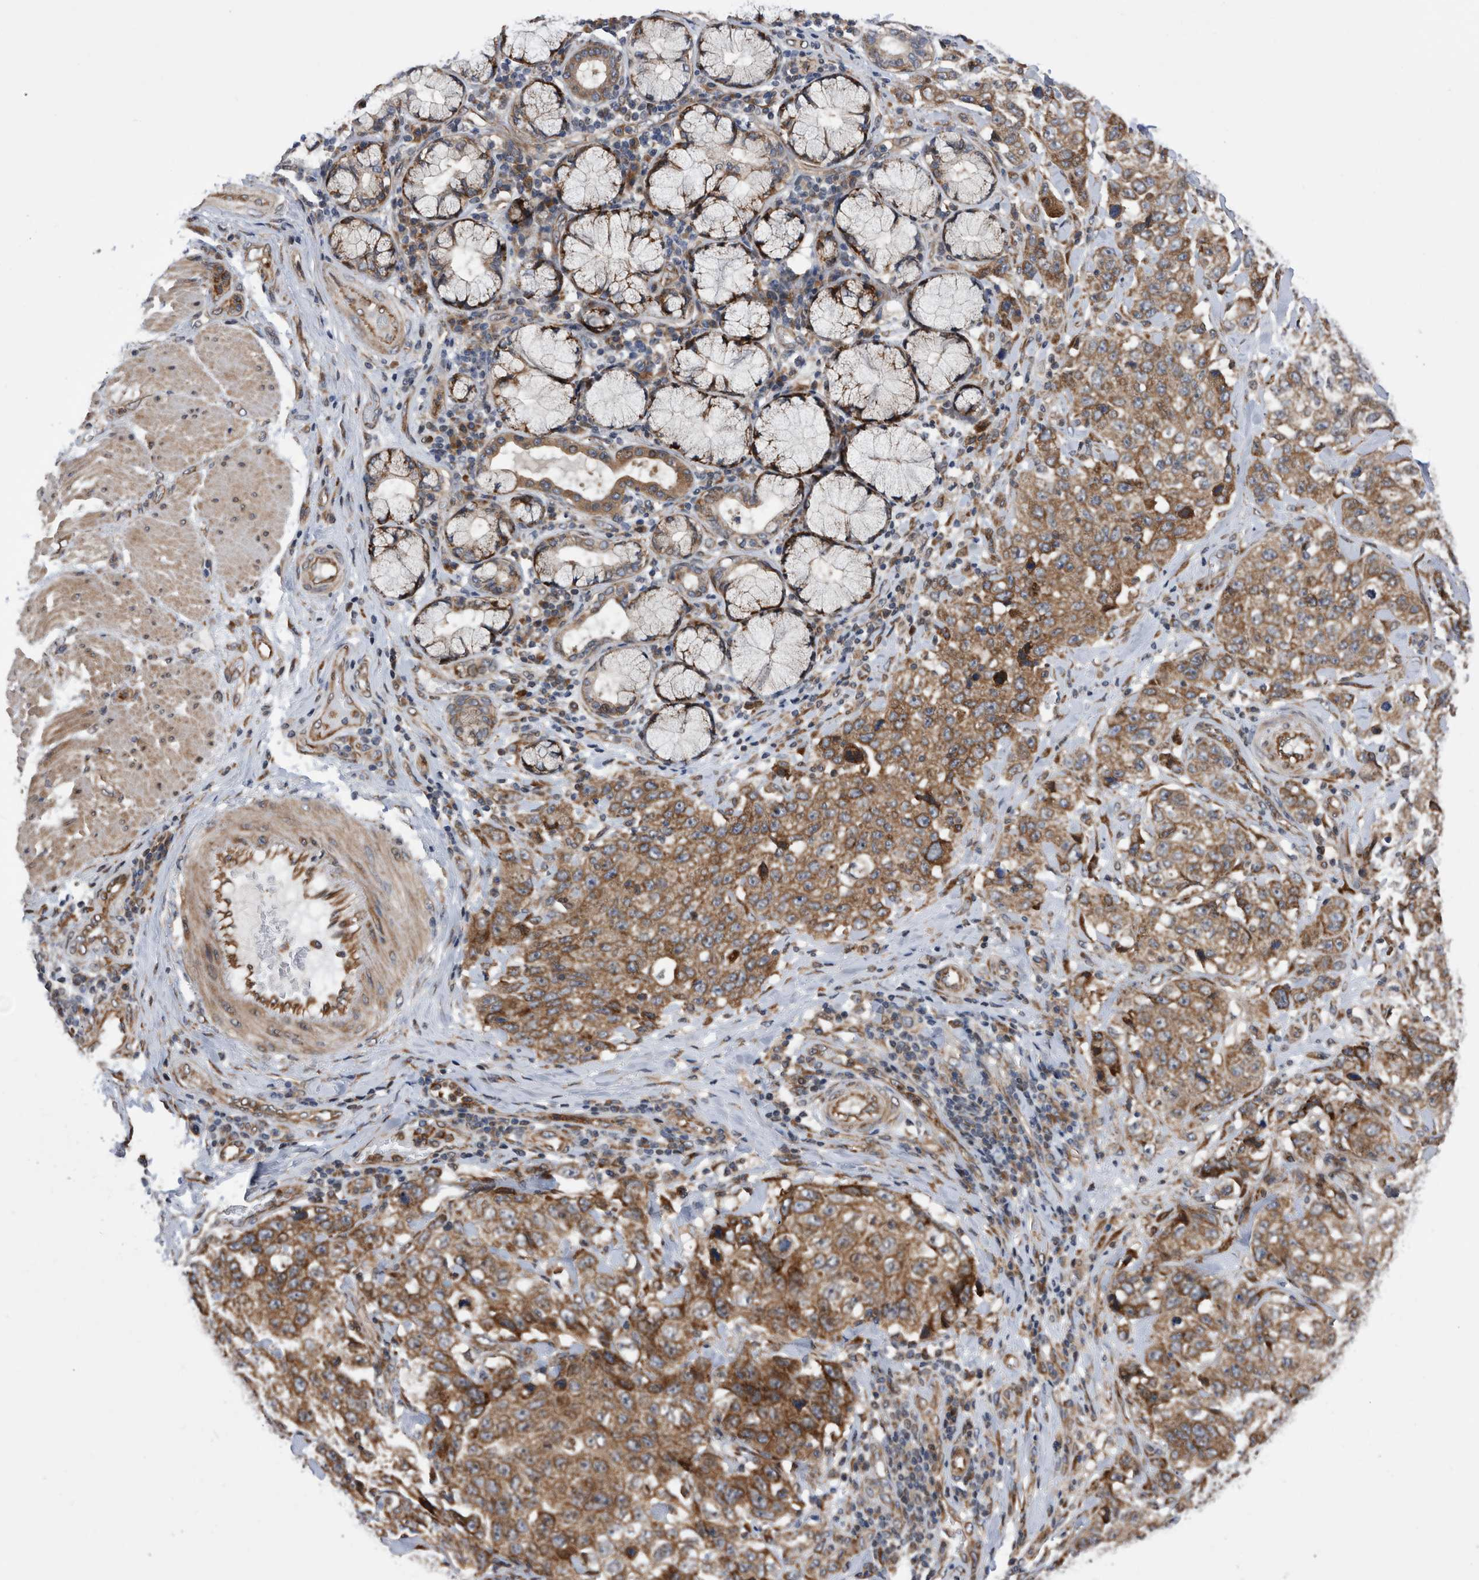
{"staining": {"intensity": "moderate", "quantity": ">75%", "location": "cytoplasmic/membranous"}, "tissue": "stomach cancer", "cell_type": "Tumor cells", "image_type": "cancer", "snomed": [{"axis": "morphology", "description": "Adenocarcinoma, NOS"}, {"axis": "topography", "description": "Stomach"}], "caption": "Human adenocarcinoma (stomach) stained with a protein marker demonstrates moderate staining in tumor cells.", "gene": "SERINC2", "patient": {"sex": "male", "age": 48}}